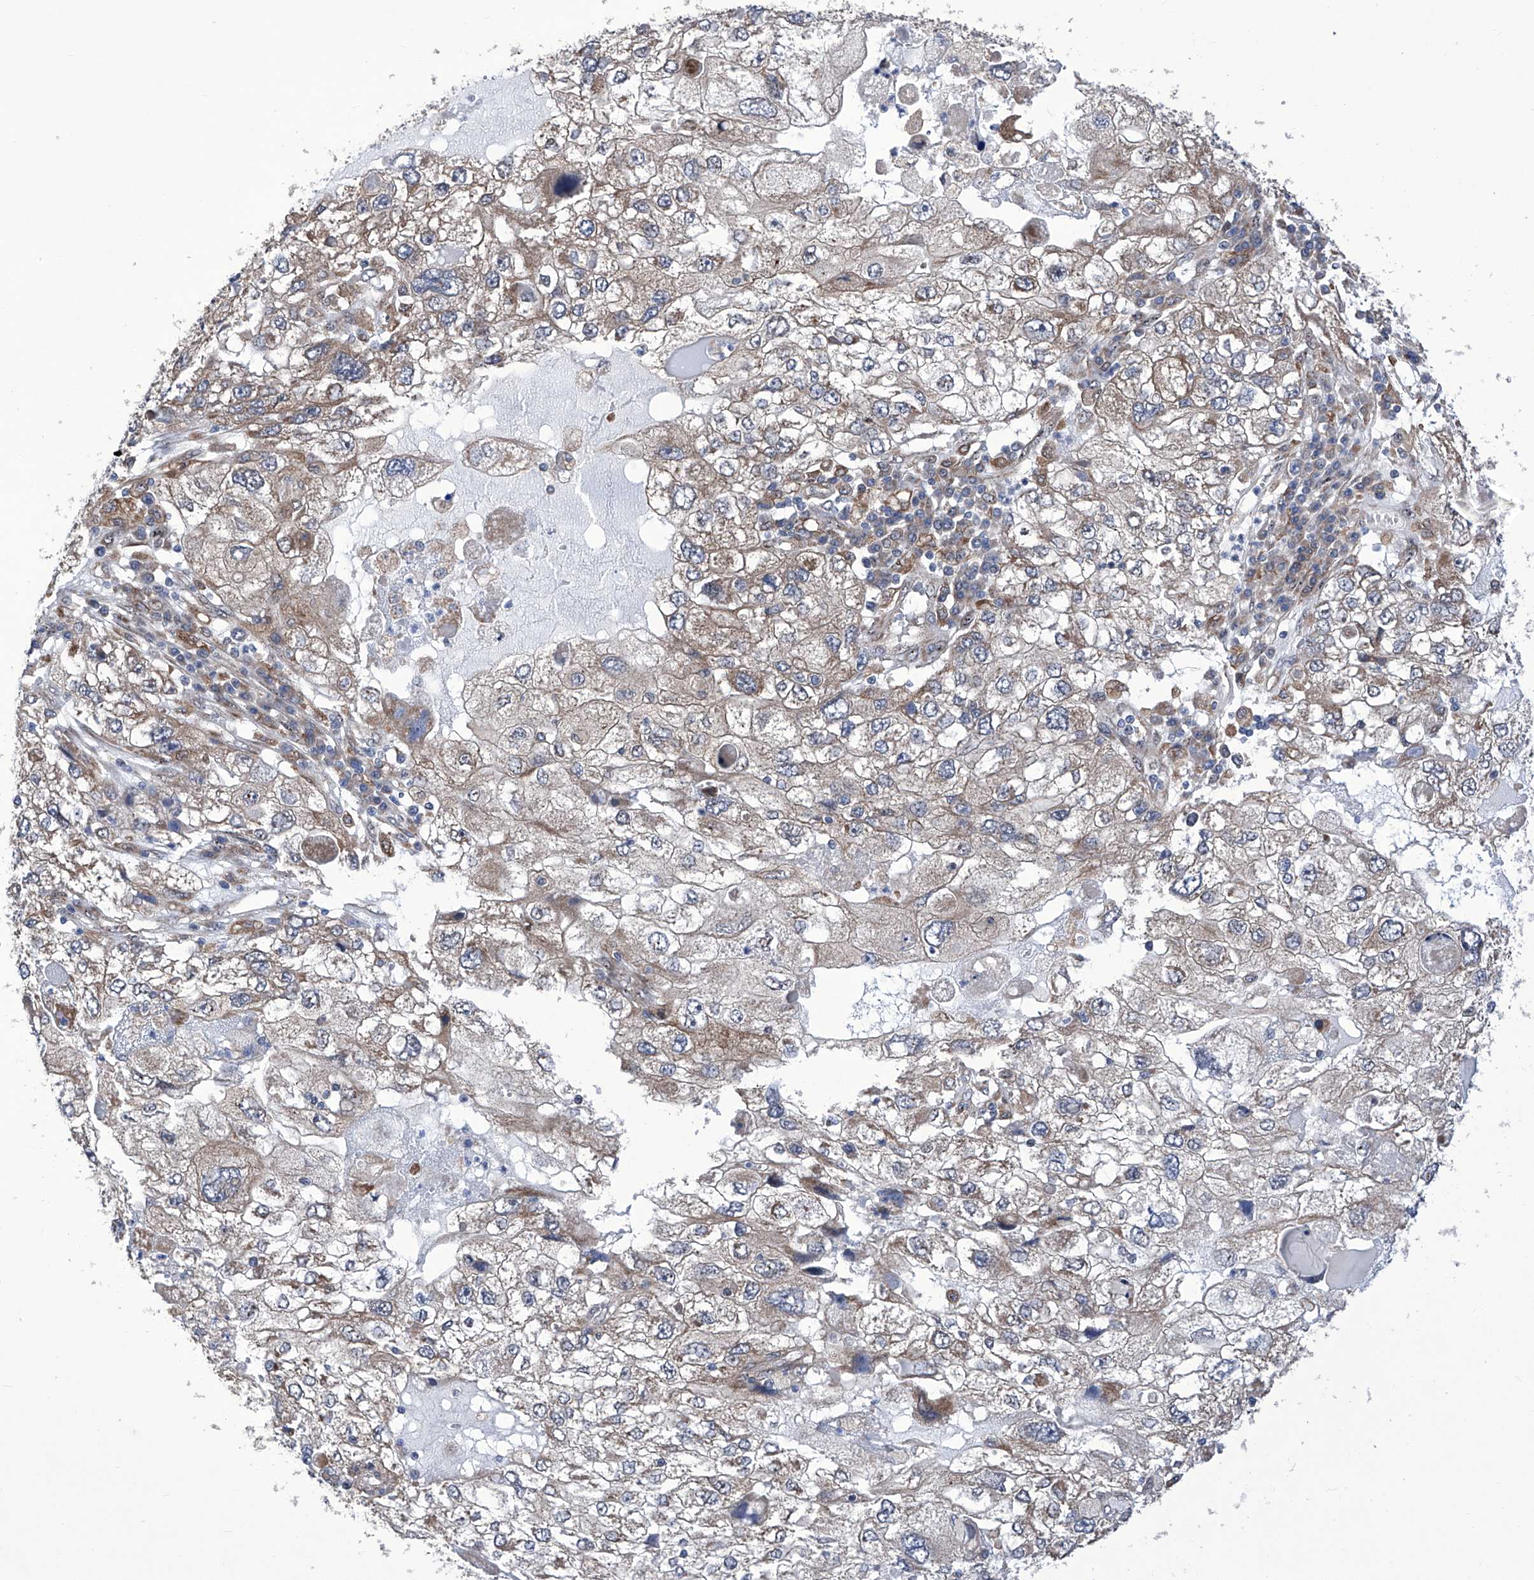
{"staining": {"intensity": "weak", "quantity": "25%-75%", "location": "cytoplasmic/membranous"}, "tissue": "endometrial cancer", "cell_type": "Tumor cells", "image_type": "cancer", "snomed": [{"axis": "morphology", "description": "Adenocarcinoma, NOS"}, {"axis": "topography", "description": "Endometrium"}], "caption": "Endometrial cancer (adenocarcinoma) was stained to show a protein in brown. There is low levels of weak cytoplasmic/membranous expression in approximately 25%-75% of tumor cells.", "gene": "KTI12", "patient": {"sex": "female", "age": 49}}